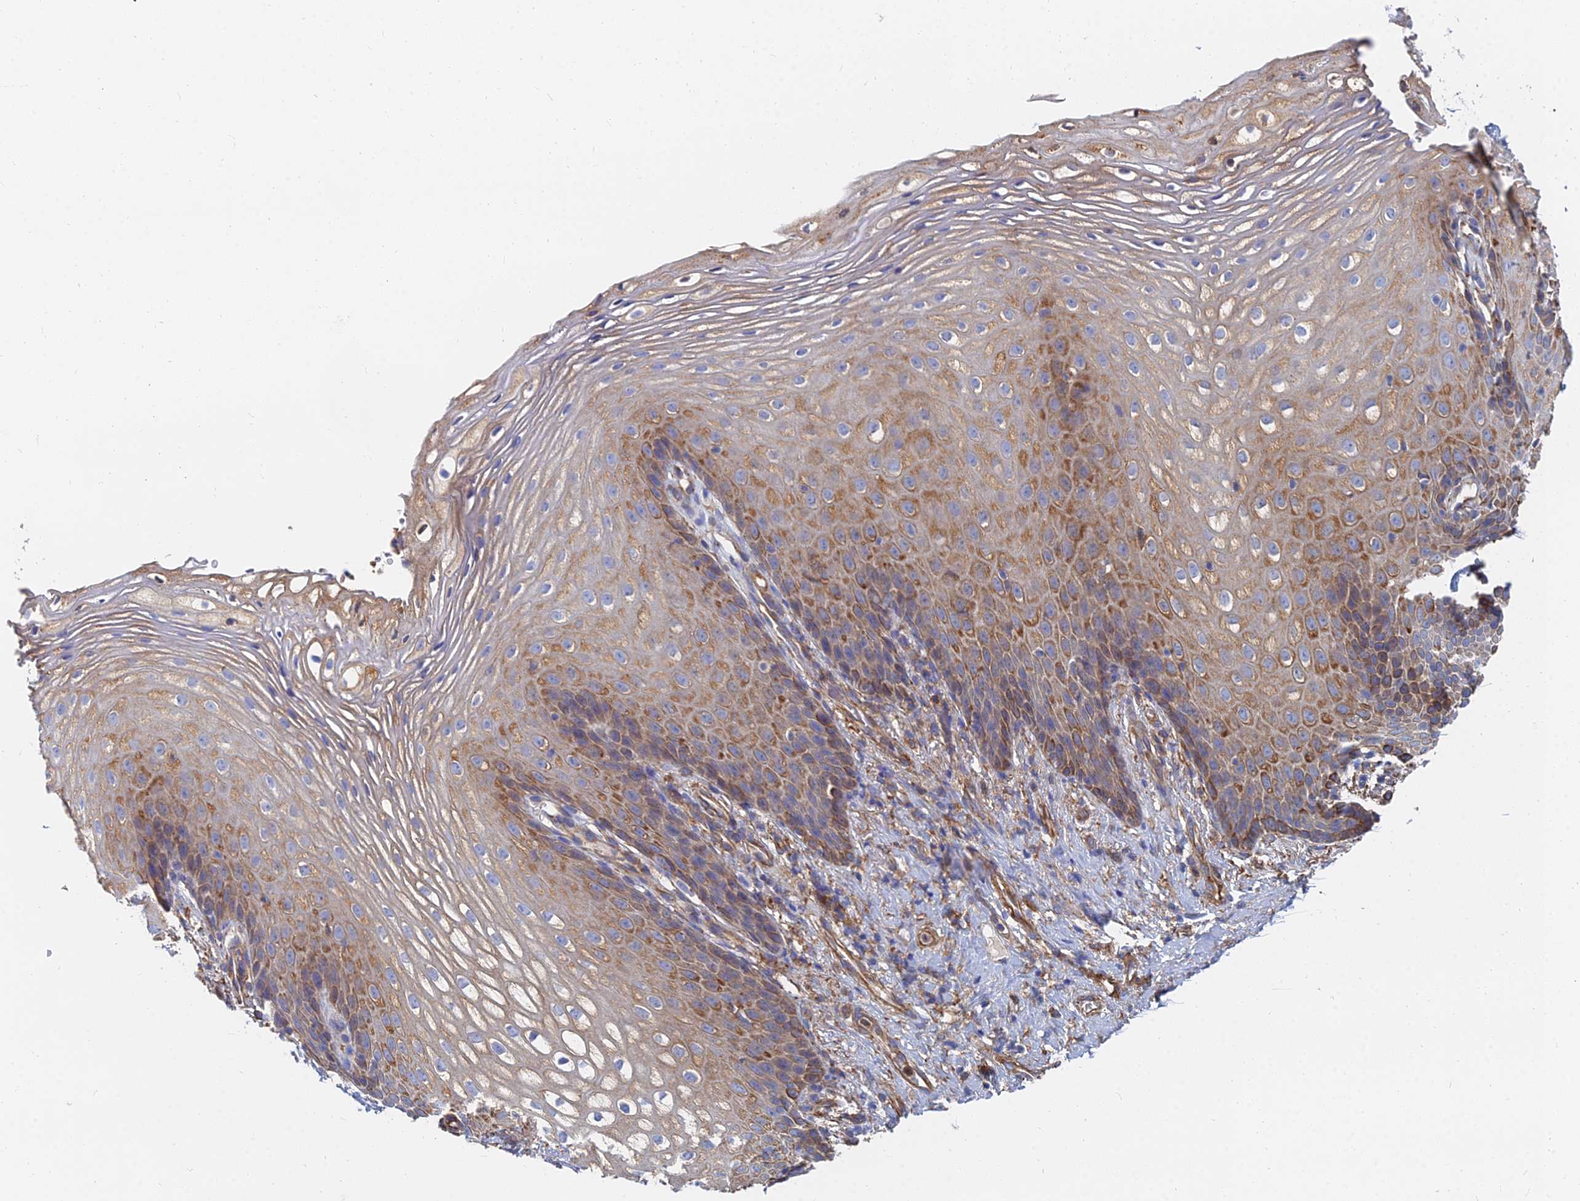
{"staining": {"intensity": "moderate", "quantity": ">75%", "location": "cytoplasmic/membranous"}, "tissue": "vagina", "cell_type": "Squamous epithelial cells", "image_type": "normal", "snomed": [{"axis": "morphology", "description": "Normal tissue, NOS"}, {"axis": "topography", "description": "Vagina"}], "caption": "IHC (DAB (3,3'-diaminobenzidine)) staining of unremarkable vagina reveals moderate cytoplasmic/membranous protein staining in approximately >75% of squamous epithelial cells. The protein of interest is stained brown, and the nuclei are stained in blue (DAB (3,3'-diaminobenzidine) IHC with brightfield microscopy, high magnification).", "gene": "FFAR3", "patient": {"sex": "female", "age": 60}}